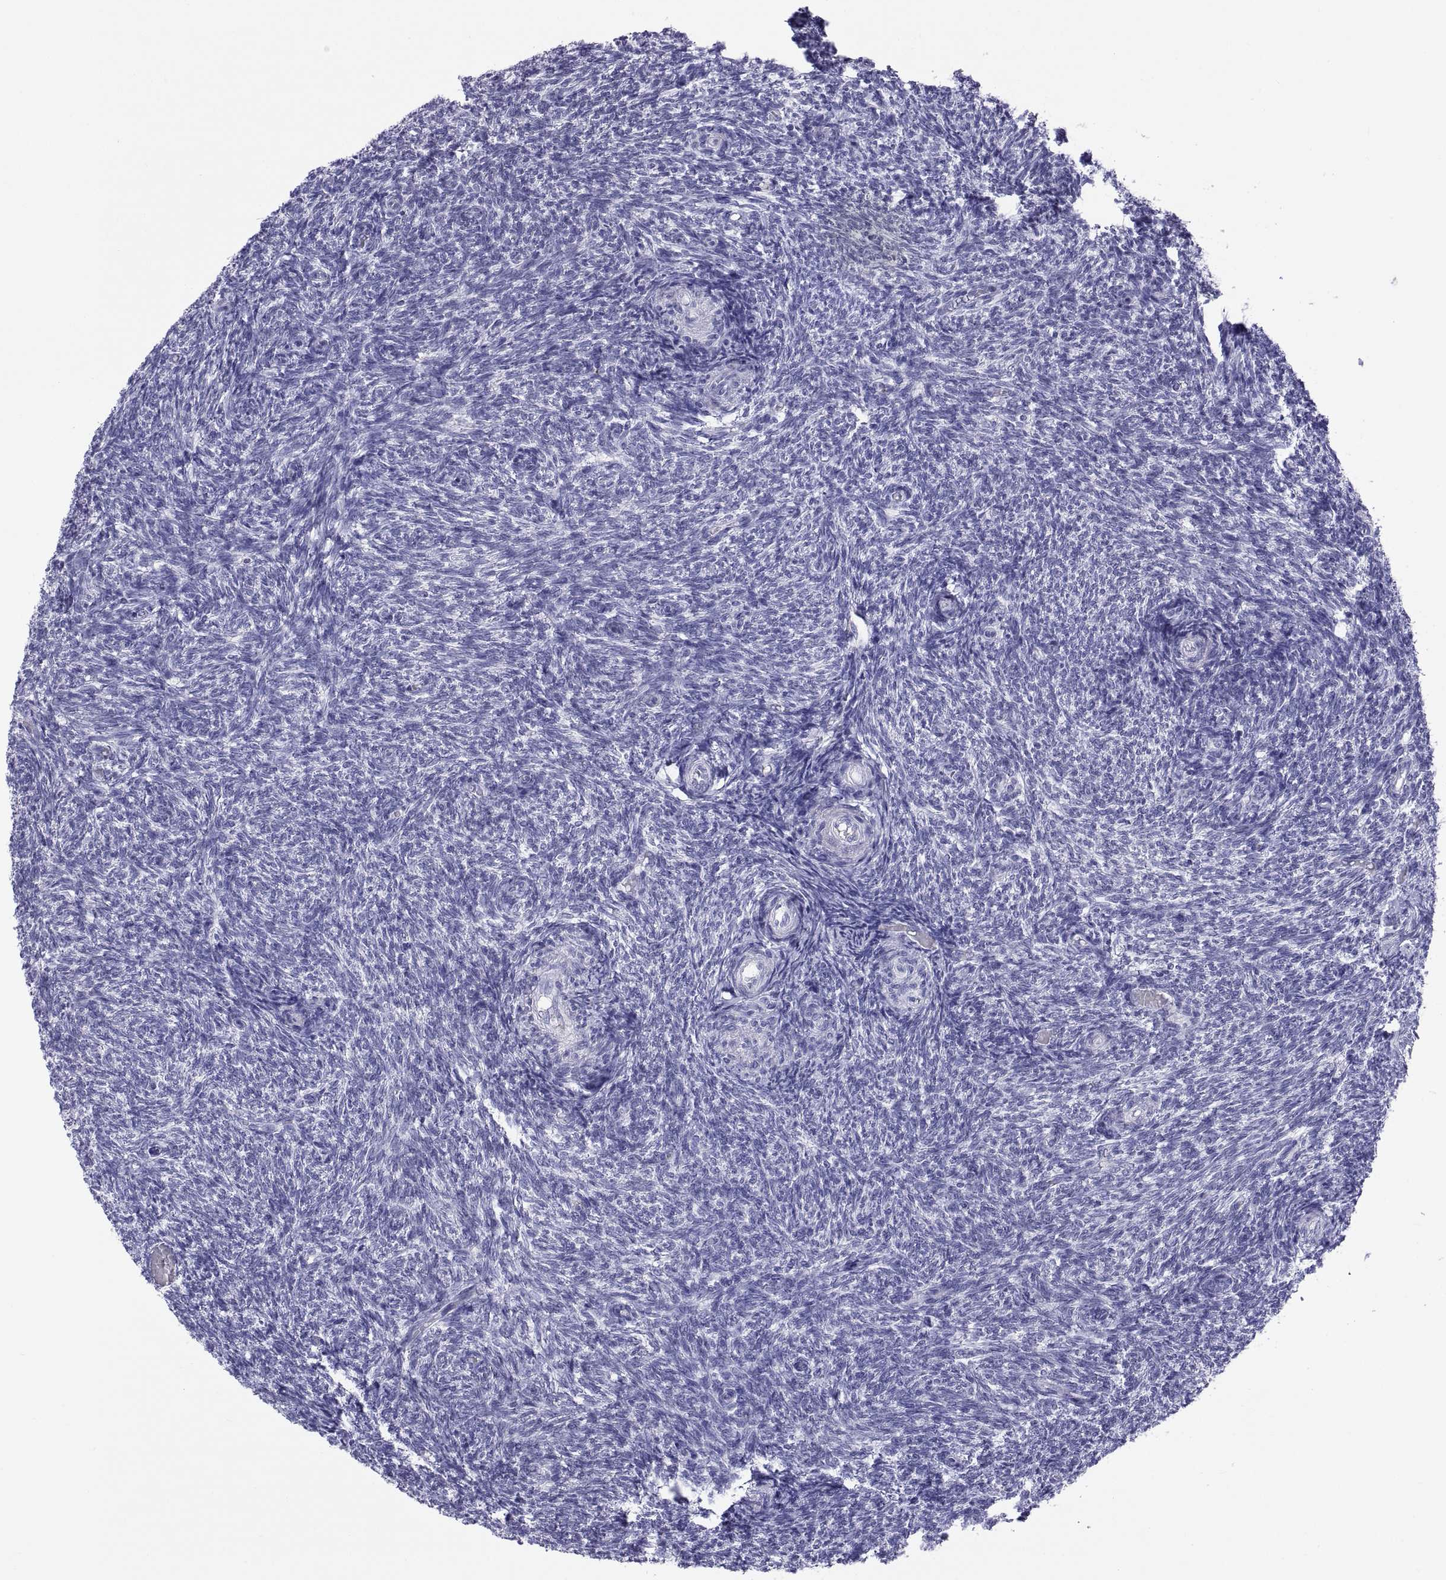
{"staining": {"intensity": "negative", "quantity": "none", "location": "none"}, "tissue": "ovary", "cell_type": "Follicle cells", "image_type": "normal", "snomed": [{"axis": "morphology", "description": "Normal tissue, NOS"}, {"axis": "topography", "description": "Ovary"}], "caption": "Follicle cells are negative for brown protein staining in benign ovary. The staining was performed using DAB to visualize the protein expression in brown, while the nuclei were stained in blue with hematoxylin (Magnification: 20x).", "gene": "QRICH2", "patient": {"sex": "female", "age": 39}}